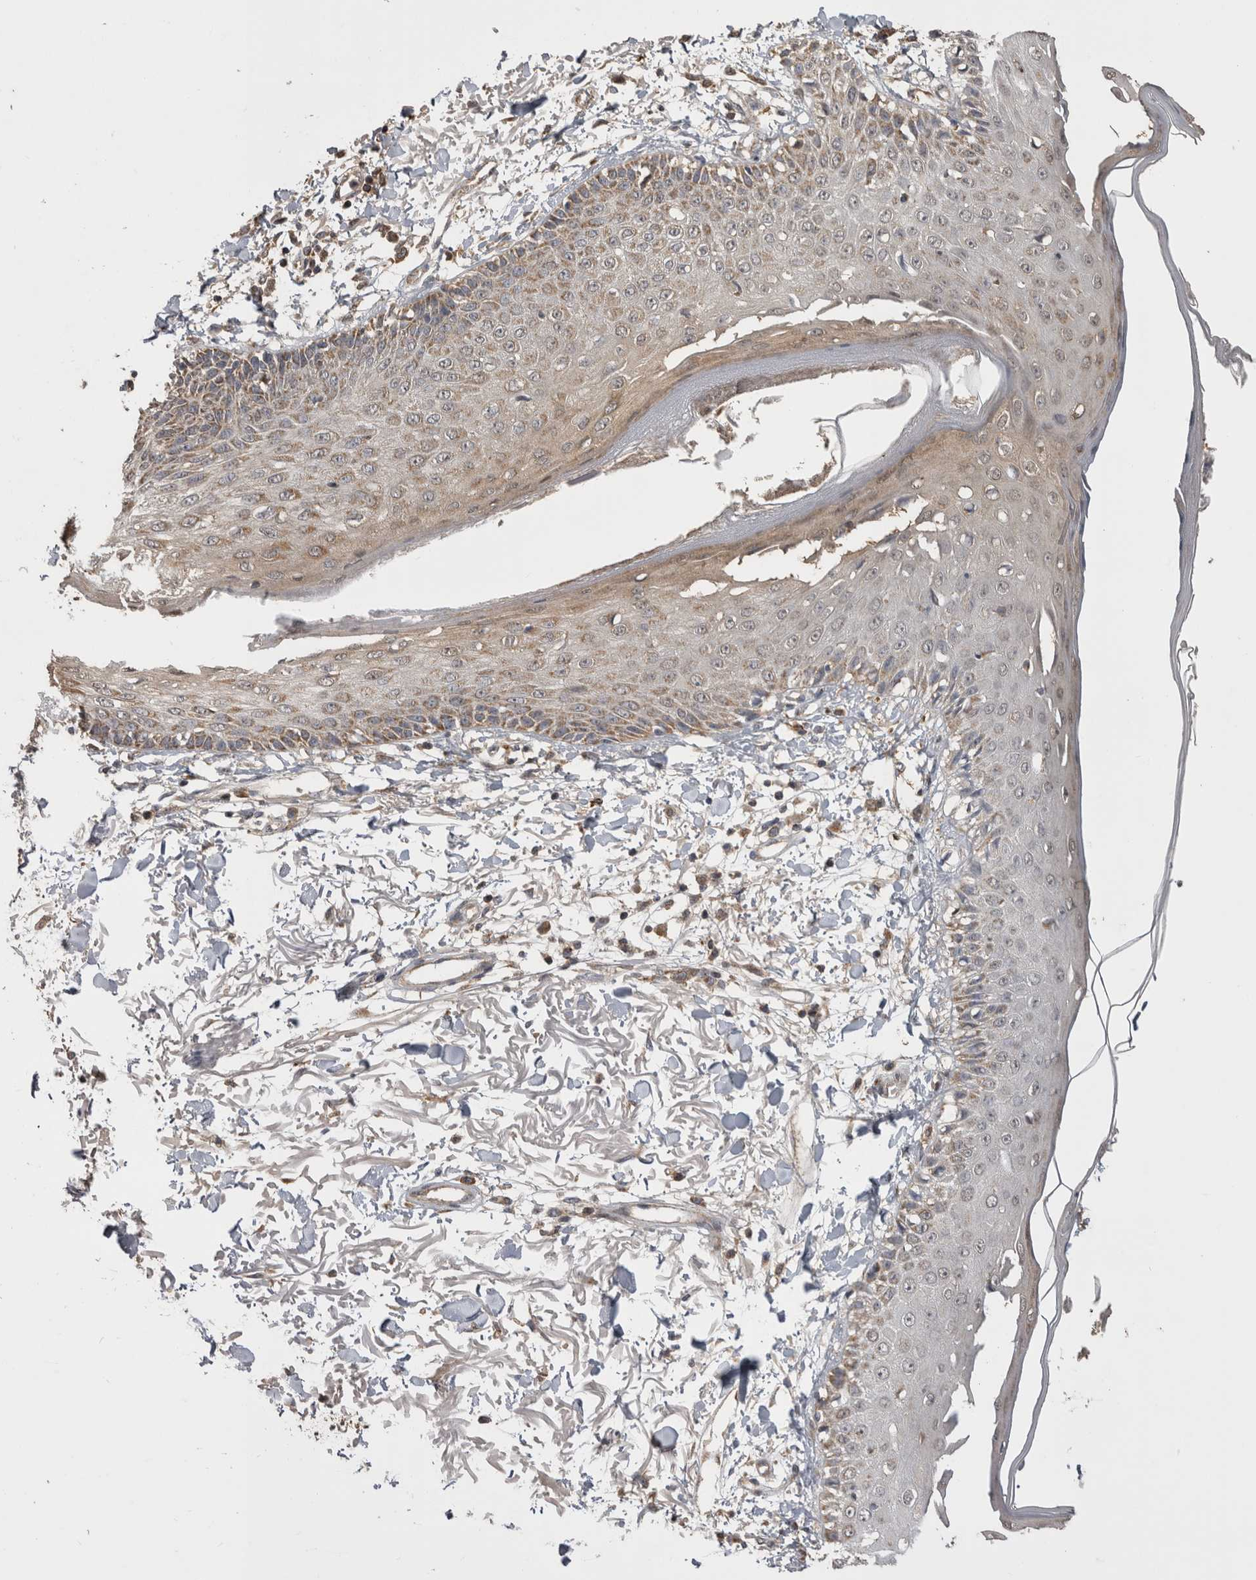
{"staining": {"intensity": "negative", "quantity": "none", "location": "none"}, "tissue": "skin", "cell_type": "Fibroblasts", "image_type": "normal", "snomed": [{"axis": "morphology", "description": "Normal tissue, NOS"}, {"axis": "morphology", "description": "Squamous cell carcinoma, NOS"}, {"axis": "topography", "description": "Skin"}, {"axis": "topography", "description": "Peripheral nerve tissue"}], "caption": "This histopathology image is of normal skin stained with immunohistochemistry (IHC) to label a protein in brown with the nuclei are counter-stained blue. There is no expression in fibroblasts.", "gene": "PREP", "patient": {"sex": "male", "age": 83}}